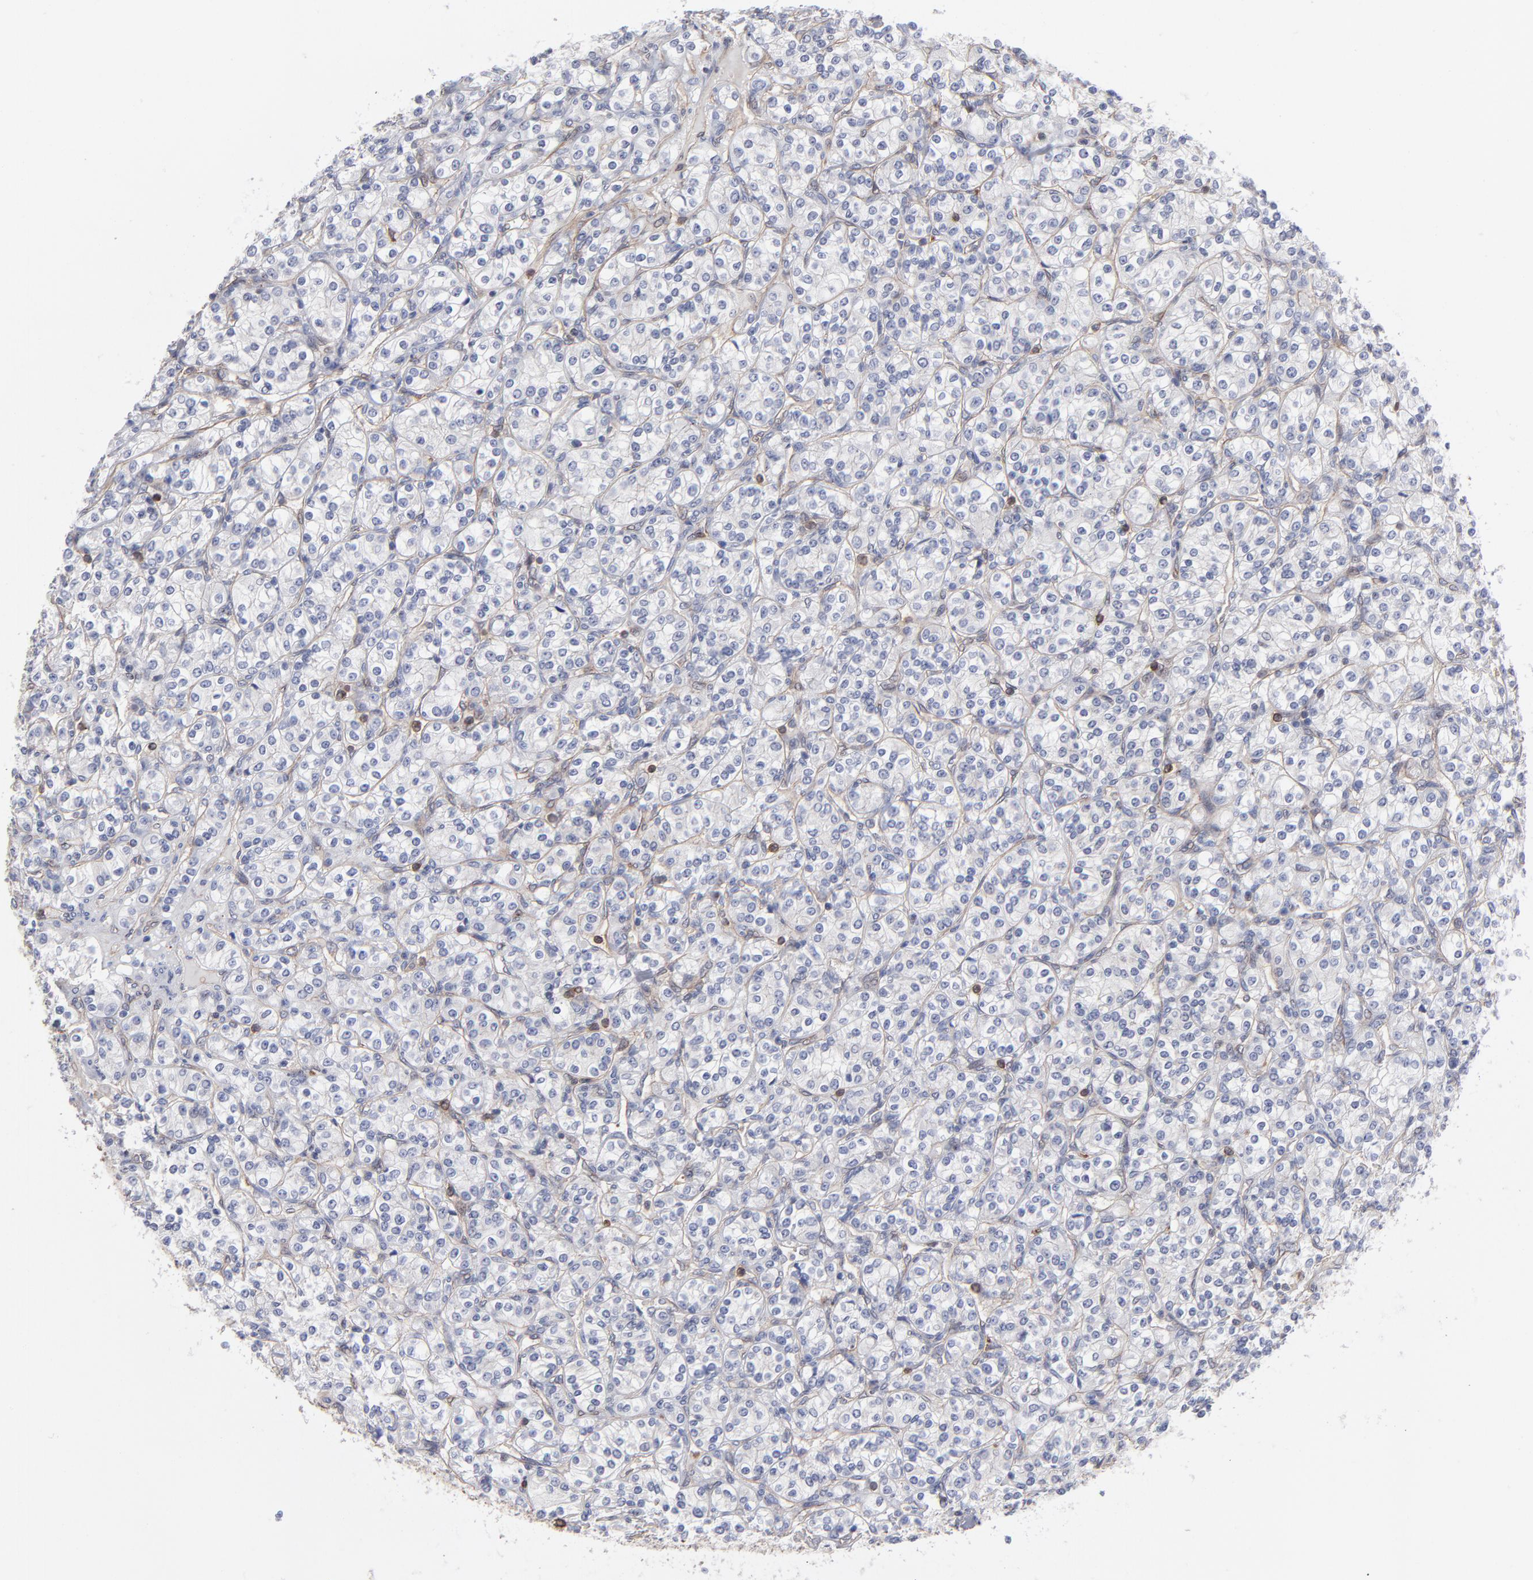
{"staining": {"intensity": "negative", "quantity": "none", "location": "none"}, "tissue": "renal cancer", "cell_type": "Tumor cells", "image_type": "cancer", "snomed": [{"axis": "morphology", "description": "Adenocarcinoma, NOS"}, {"axis": "topography", "description": "Kidney"}], "caption": "The histopathology image reveals no significant positivity in tumor cells of renal adenocarcinoma. The staining is performed using DAB brown chromogen with nuclei counter-stained in using hematoxylin.", "gene": "PXN", "patient": {"sex": "male", "age": 77}}